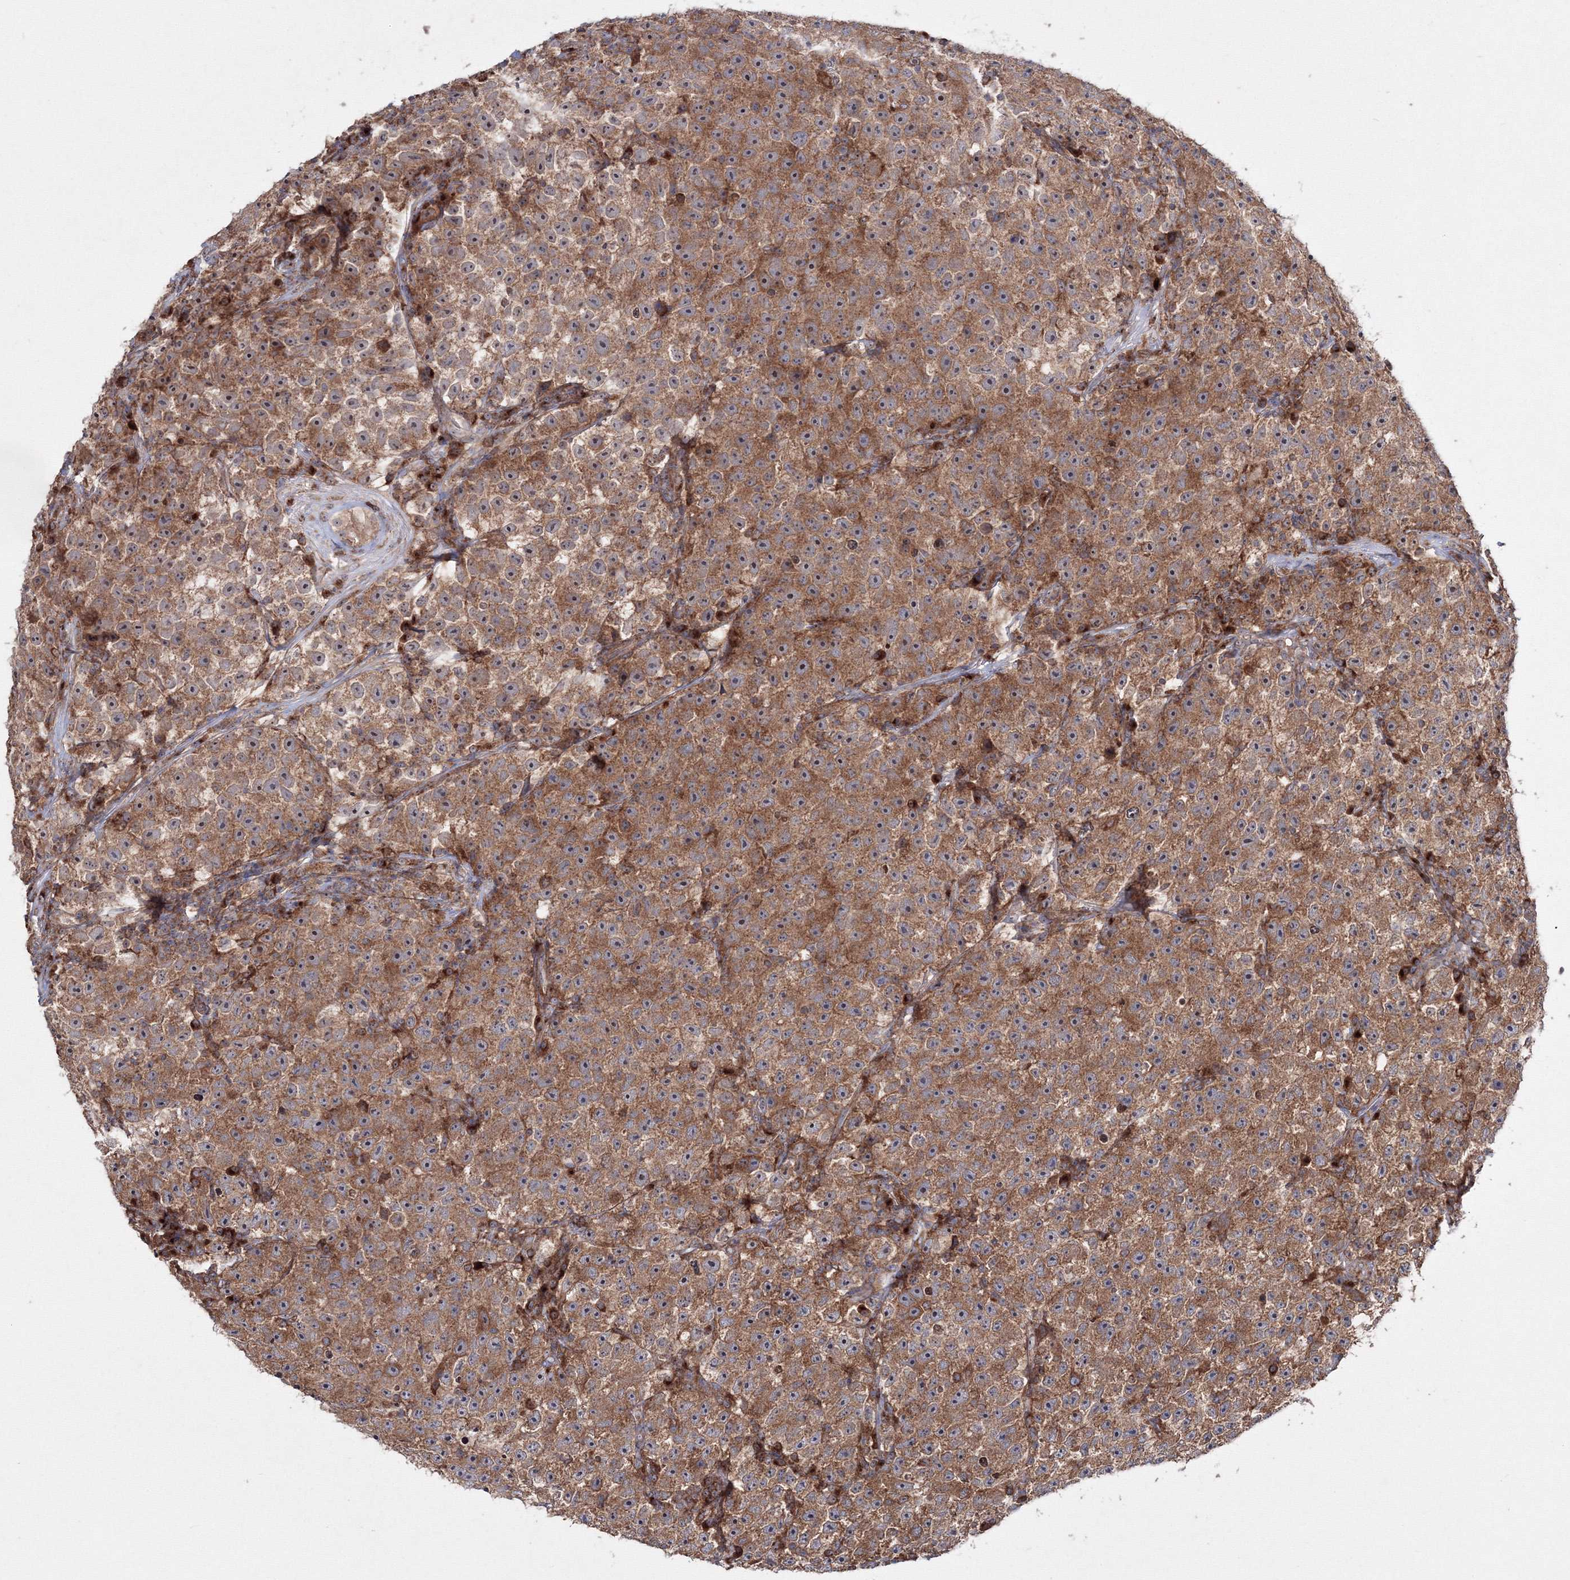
{"staining": {"intensity": "moderate", "quantity": ">75%", "location": "cytoplasmic/membranous"}, "tissue": "testis cancer", "cell_type": "Tumor cells", "image_type": "cancer", "snomed": [{"axis": "morphology", "description": "Seminoma, NOS"}, {"axis": "topography", "description": "Testis"}], "caption": "Seminoma (testis) was stained to show a protein in brown. There is medium levels of moderate cytoplasmic/membranous expression in about >75% of tumor cells.", "gene": "PEX13", "patient": {"sex": "male", "age": 22}}